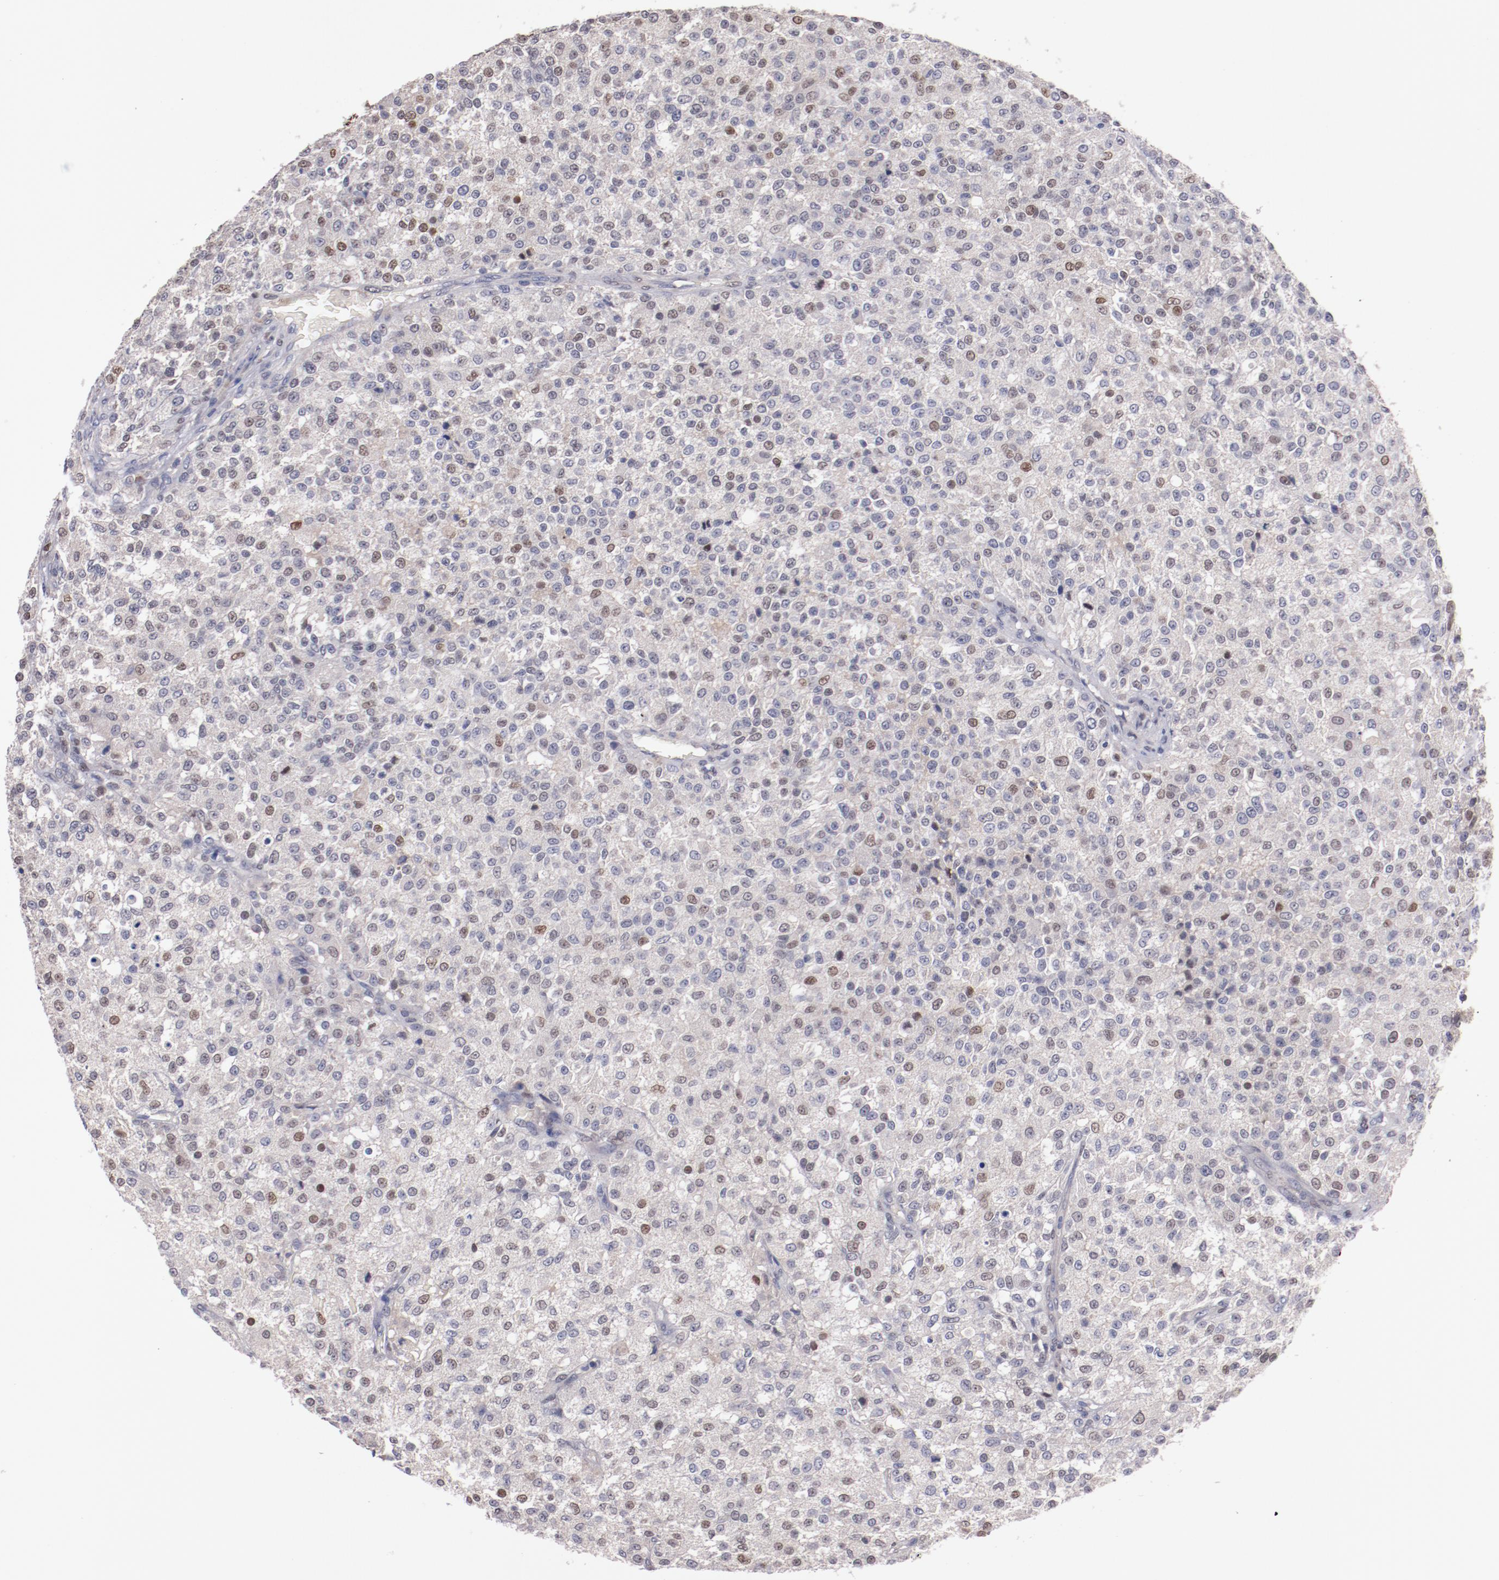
{"staining": {"intensity": "weak", "quantity": "<25%", "location": "cytoplasmic/membranous,nuclear"}, "tissue": "testis cancer", "cell_type": "Tumor cells", "image_type": "cancer", "snomed": [{"axis": "morphology", "description": "Seminoma, NOS"}, {"axis": "topography", "description": "Testis"}], "caption": "Human testis cancer (seminoma) stained for a protein using immunohistochemistry (IHC) exhibits no staining in tumor cells.", "gene": "FAM81A", "patient": {"sex": "male", "age": 59}}